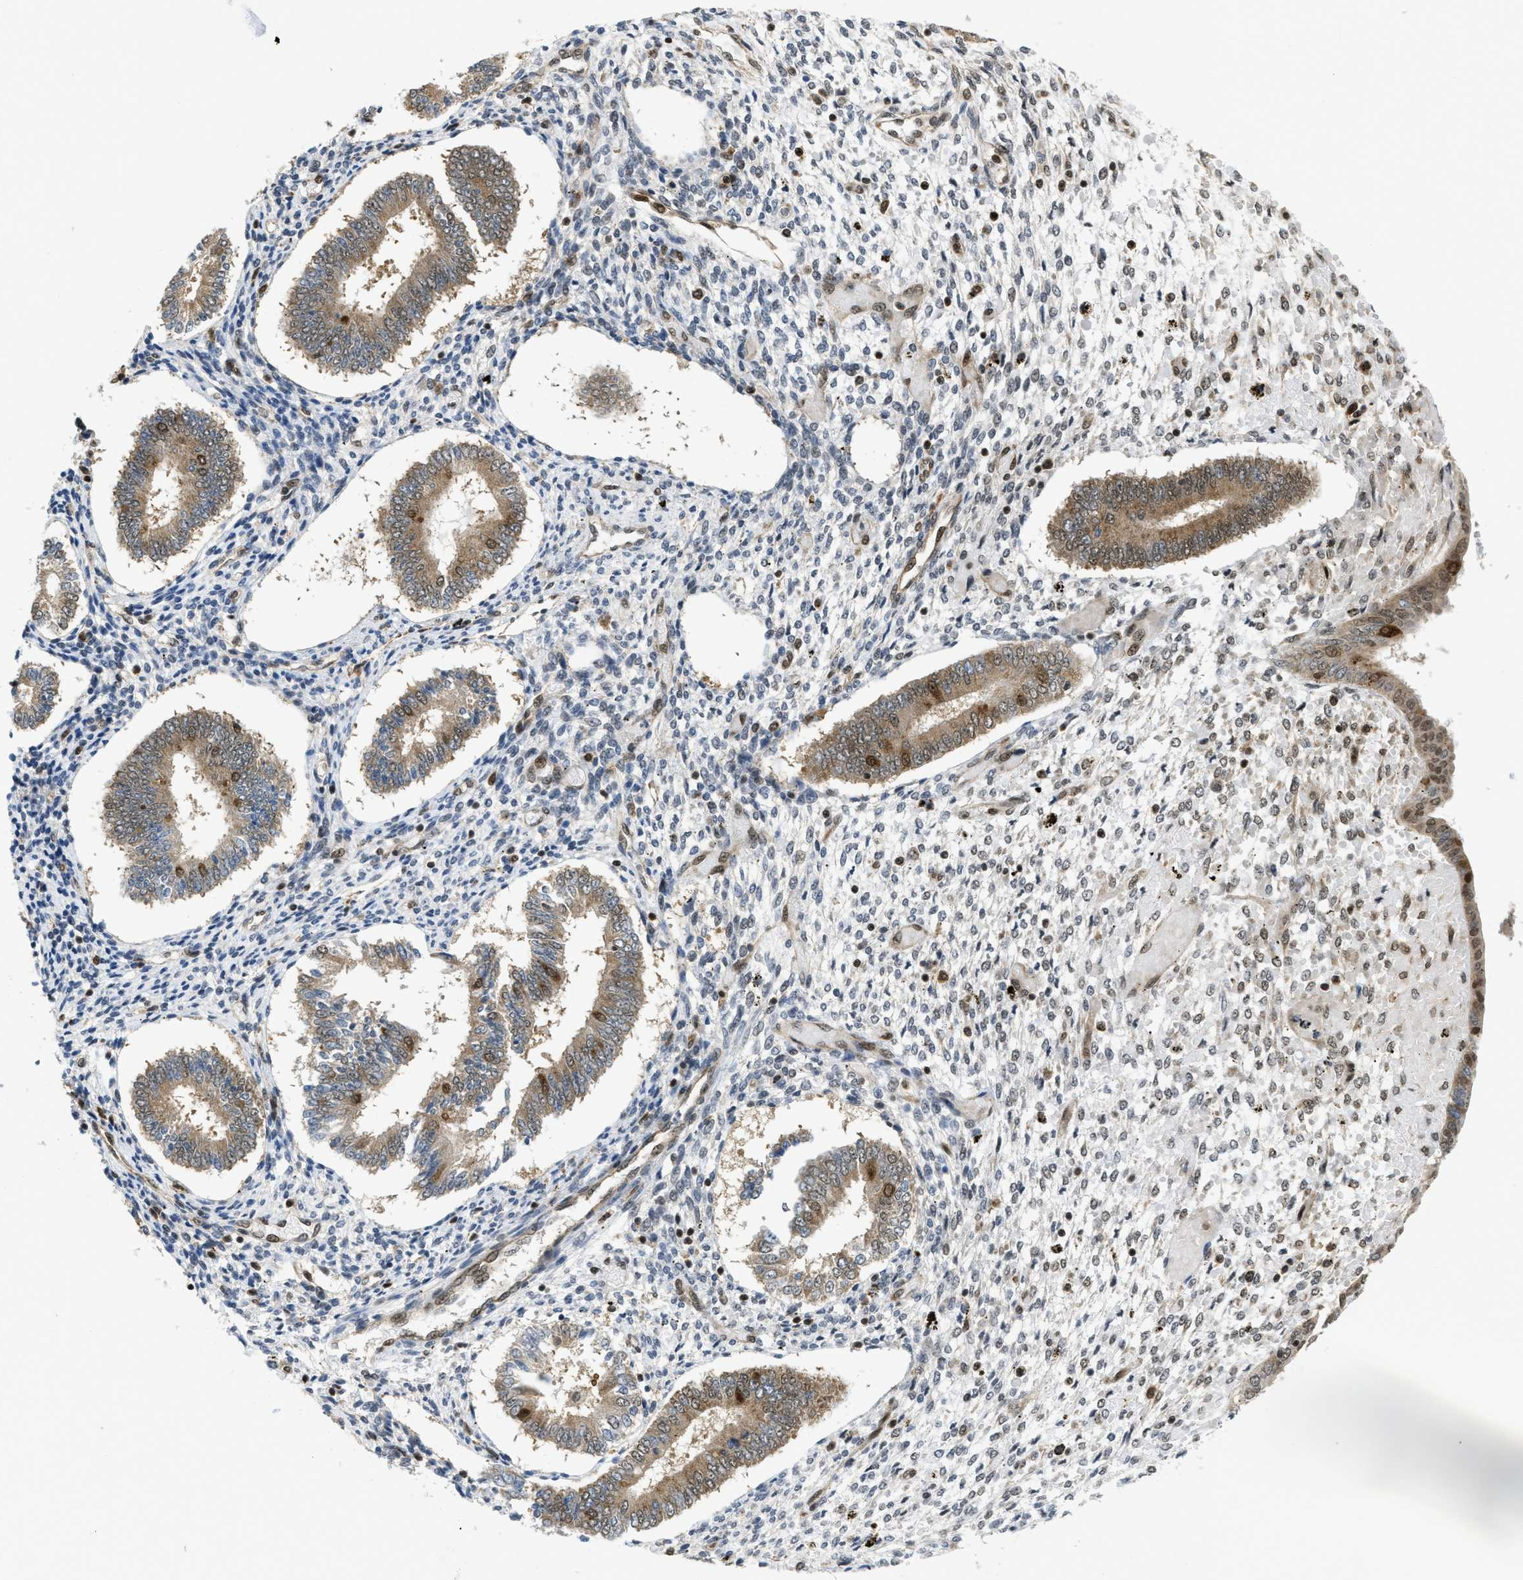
{"staining": {"intensity": "weak", "quantity": "25%-75%", "location": "cytoplasmic/membranous,nuclear"}, "tissue": "endometrium", "cell_type": "Cells in endometrial stroma", "image_type": "normal", "snomed": [{"axis": "morphology", "description": "Normal tissue, NOS"}, {"axis": "topography", "description": "Endometrium"}], "caption": "The immunohistochemical stain shows weak cytoplasmic/membranous,nuclear expression in cells in endometrial stroma of benign endometrium. Ihc stains the protein of interest in brown and the nuclei are stained blue.", "gene": "TACC1", "patient": {"sex": "female", "age": 42}}